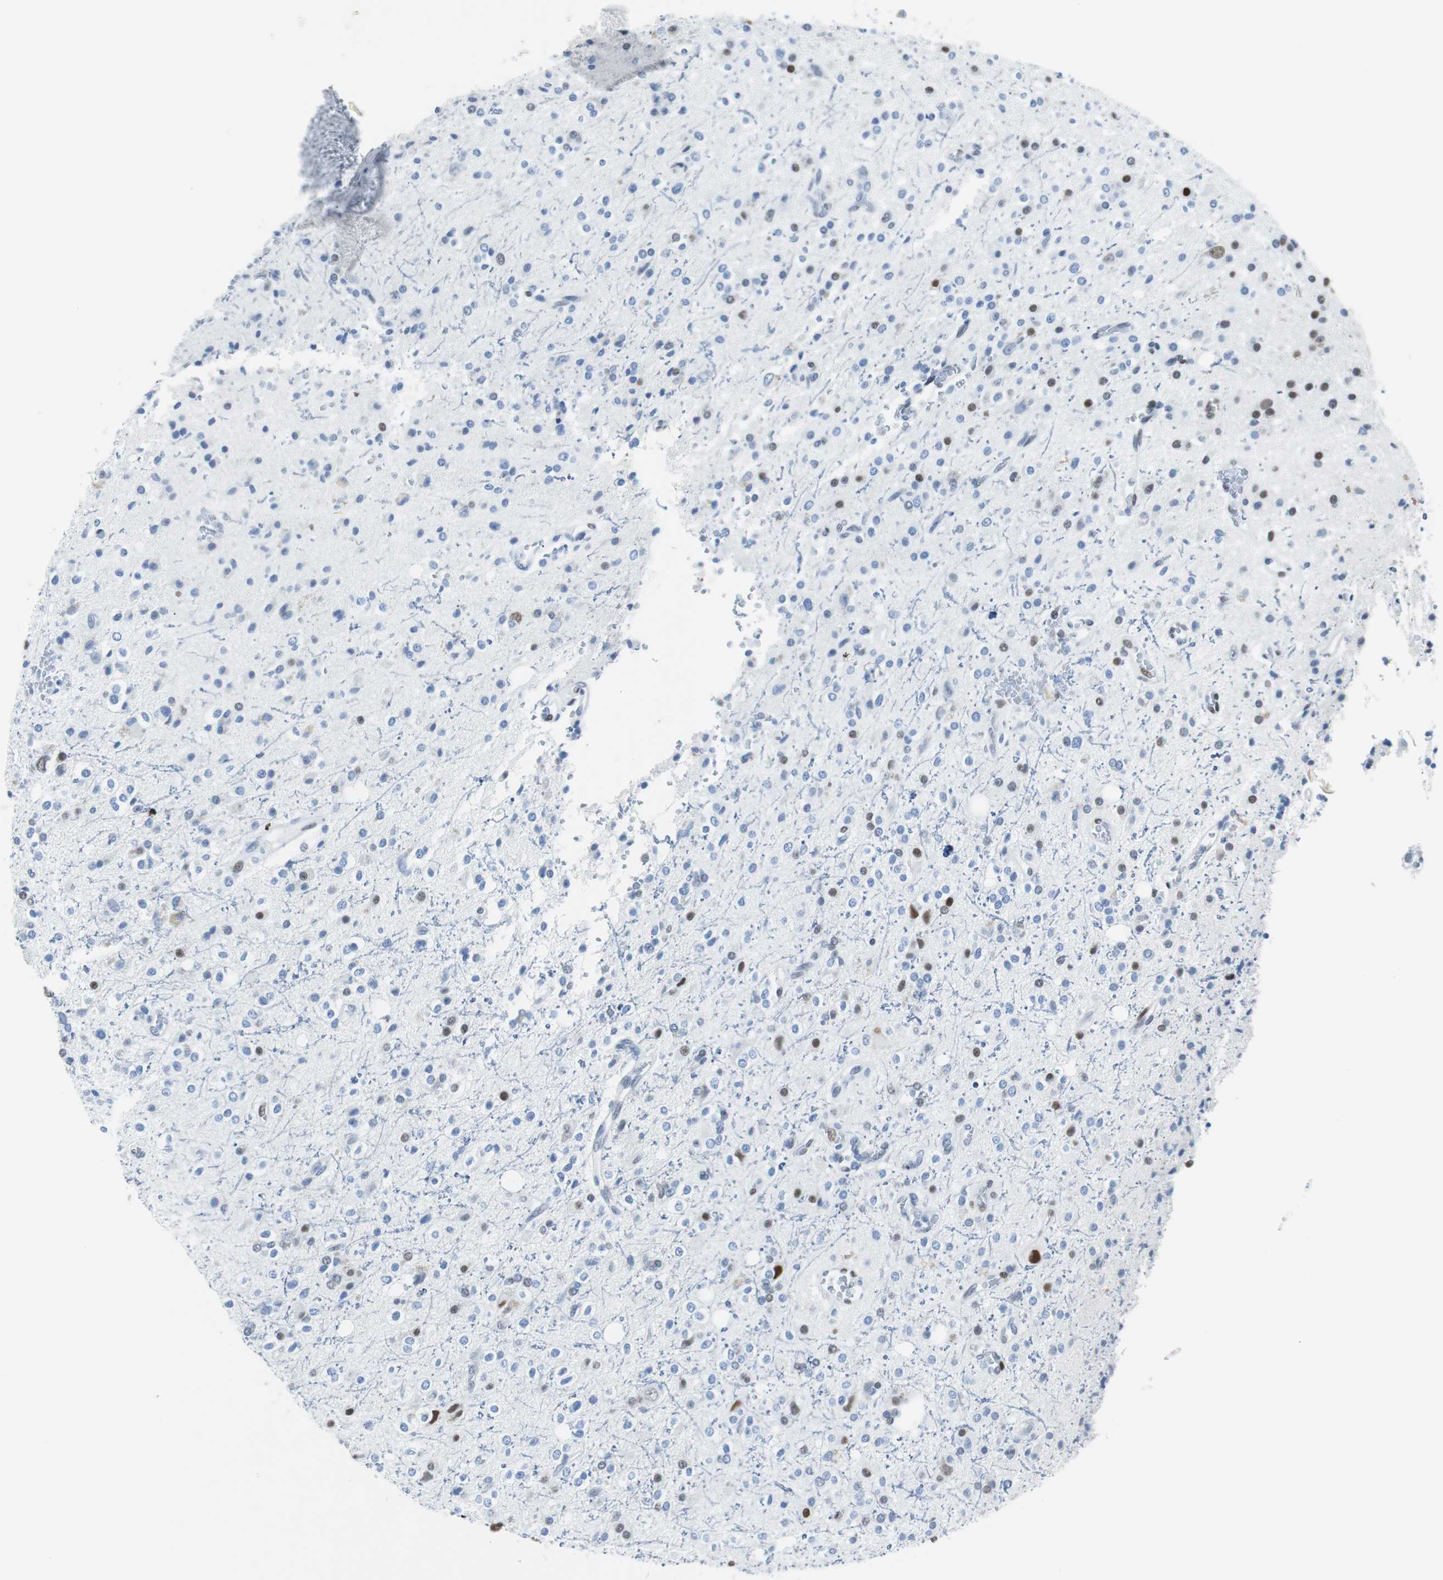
{"staining": {"intensity": "weak", "quantity": "<25%", "location": "nuclear"}, "tissue": "glioma", "cell_type": "Tumor cells", "image_type": "cancer", "snomed": [{"axis": "morphology", "description": "Glioma, malignant, High grade"}, {"axis": "topography", "description": "Brain"}], "caption": "This image is of glioma stained with immunohistochemistry (IHC) to label a protein in brown with the nuclei are counter-stained blue. There is no expression in tumor cells. (DAB (3,3'-diaminobenzidine) immunohistochemistry, high magnification).", "gene": "JUN", "patient": {"sex": "male", "age": 47}}